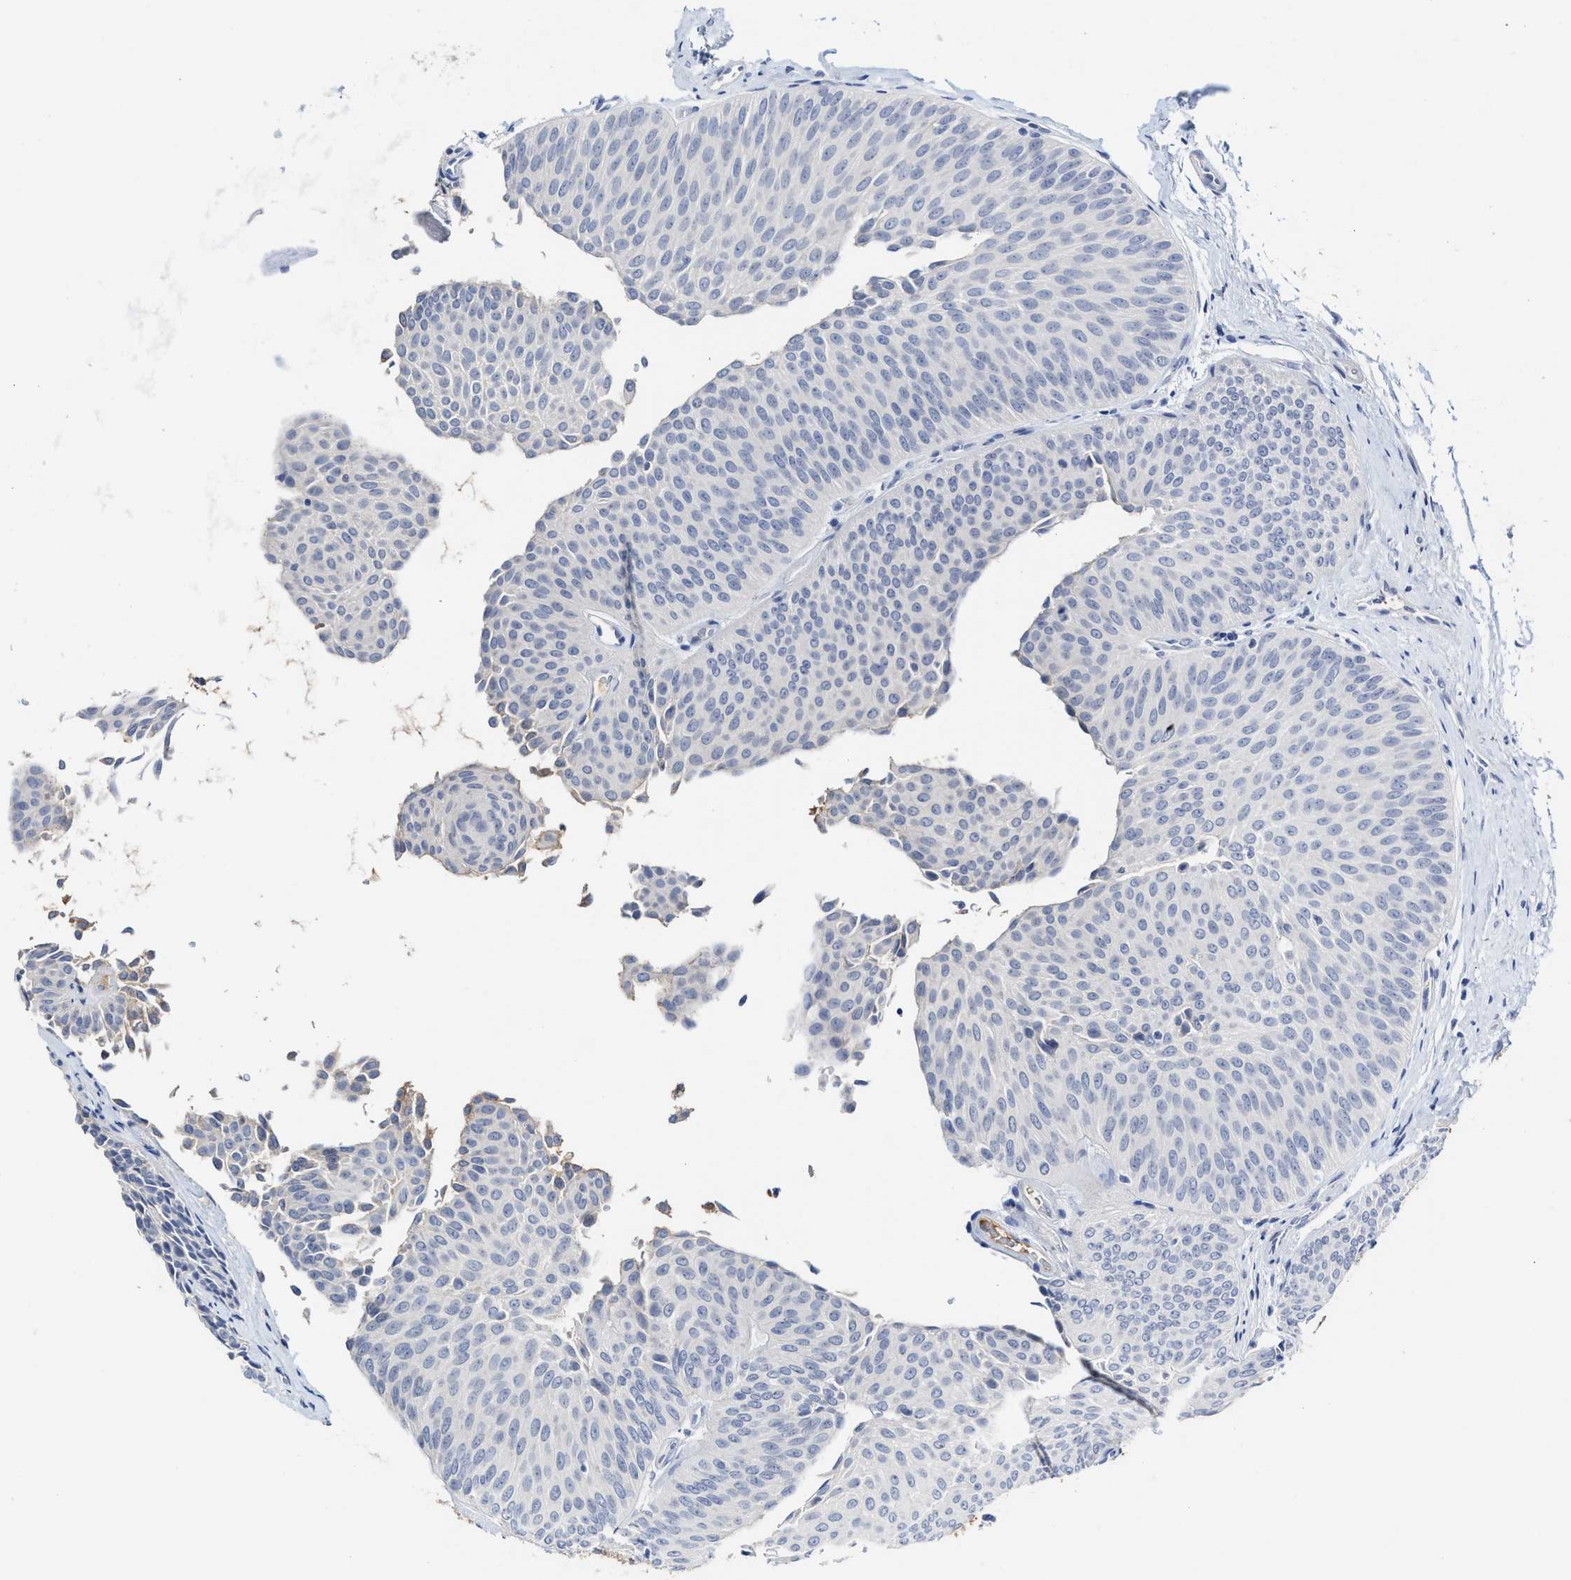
{"staining": {"intensity": "negative", "quantity": "none", "location": "none"}, "tissue": "urothelial cancer", "cell_type": "Tumor cells", "image_type": "cancer", "snomed": [{"axis": "morphology", "description": "Urothelial carcinoma, Low grade"}, {"axis": "topography", "description": "Urinary bladder"}], "caption": "IHC micrograph of urothelial carcinoma (low-grade) stained for a protein (brown), which displays no staining in tumor cells. The staining was performed using DAB (3,3'-diaminobenzidine) to visualize the protein expression in brown, while the nuclei were stained in blue with hematoxylin (Magnification: 20x).", "gene": "C2", "patient": {"sex": "female", "age": 60}}